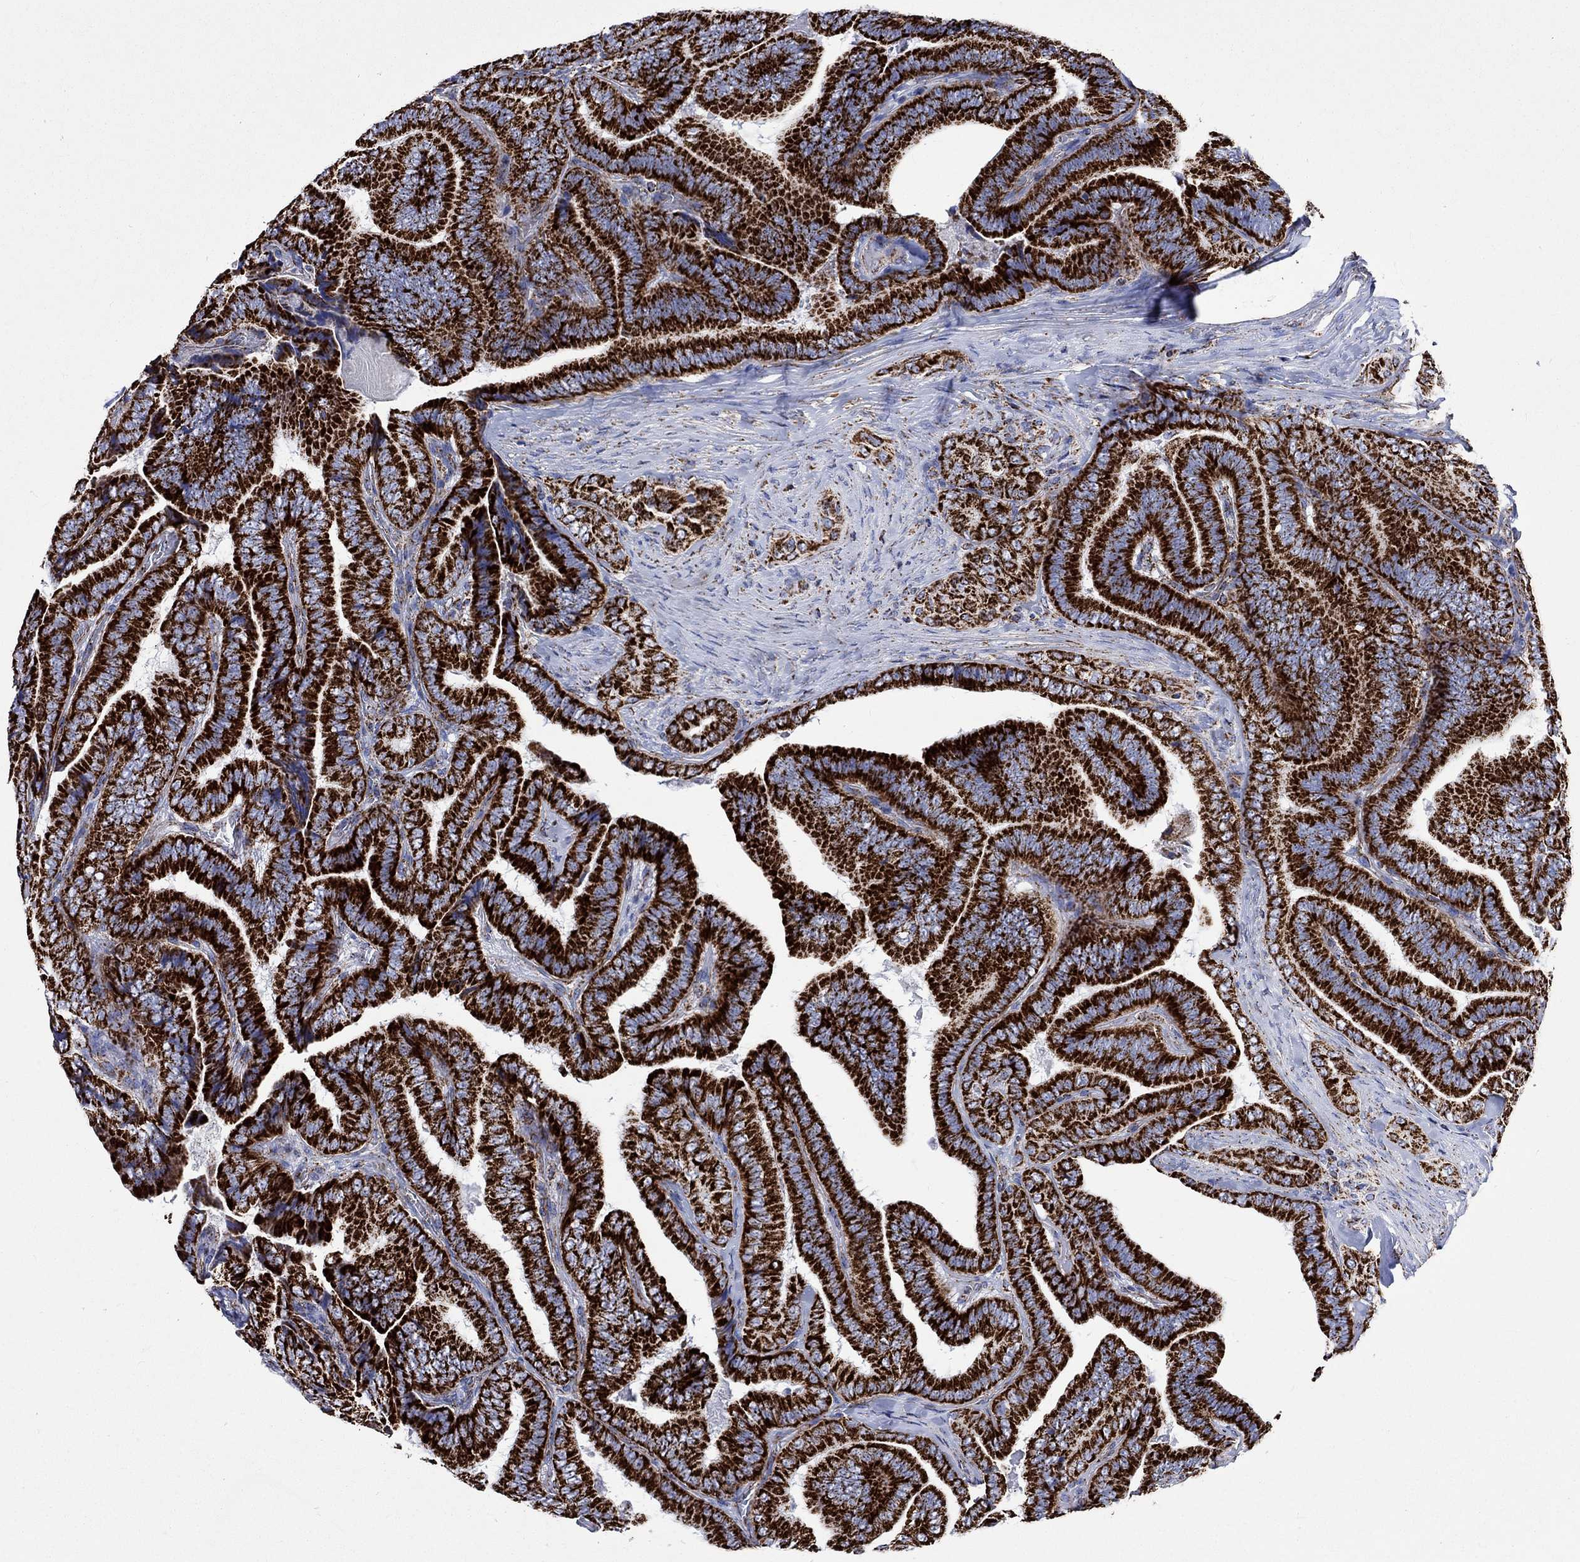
{"staining": {"intensity": "strong", "quantity": ">75%", "location": "cytoplasmic/membranous"}, "tissue": "thyroid cancer", "cell_type": "Tumor cells", "image_type": "cancer", "snomed": [{"axis": "morphology", "description": "Papillary adenocarcinoma, NOS"}, {"axis": "topography", "description": "Thyroid gland"}], "caption": "Tumor cells show strong cytoplasmic/membranous expression in approximately >75% of cells in thyroid cancer (papillary adenocarcinoma). (Stains: DAB in brown, nuclei in blue, Microscopy: brightfield microscopy at high magnification).", "gene": "RCE1", "patient": {"sex": "male", "age": 61}}